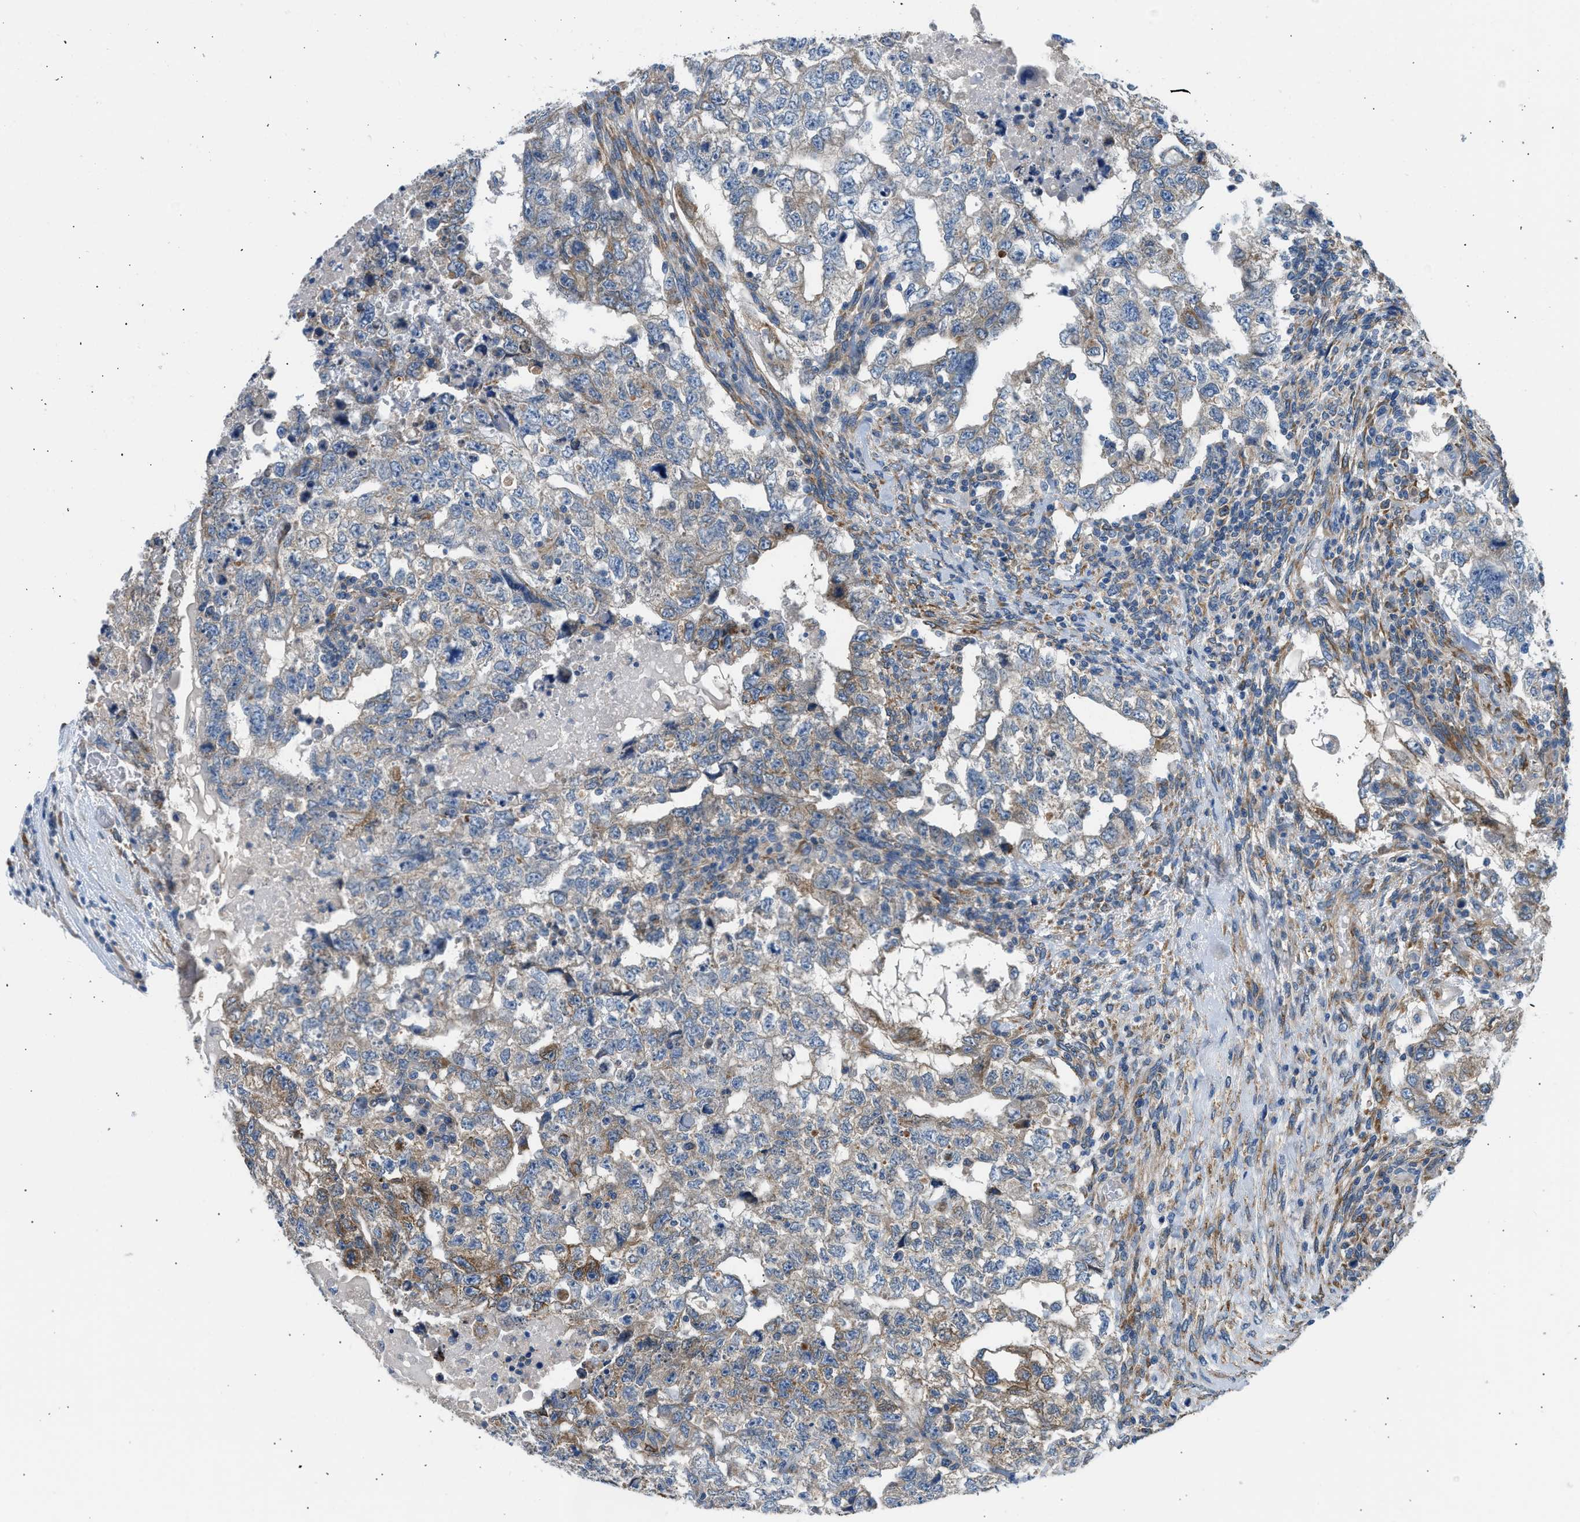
{"staining": {"intensity": "moderate", "quantity": "<25%", "location": "cytoplasmic/membranous"}, "tissue": "testis cancer", "cell_type": "Tumor cells", "image_type": "cancer", "snomed": [{"axis": "morphology", "description": "Carcinoma, Embryonal, NOS"}, {"axis": "topography", "description": "Testis"}], "caption": "Protein staining of testis cancer (embryonal carcinoma) tissue reveals moderate cytoplasmic/membranous expression in approximately <25% of tumor cells.", "gene": "BNC2", "patient": {"sex": "male", "age": 36}}